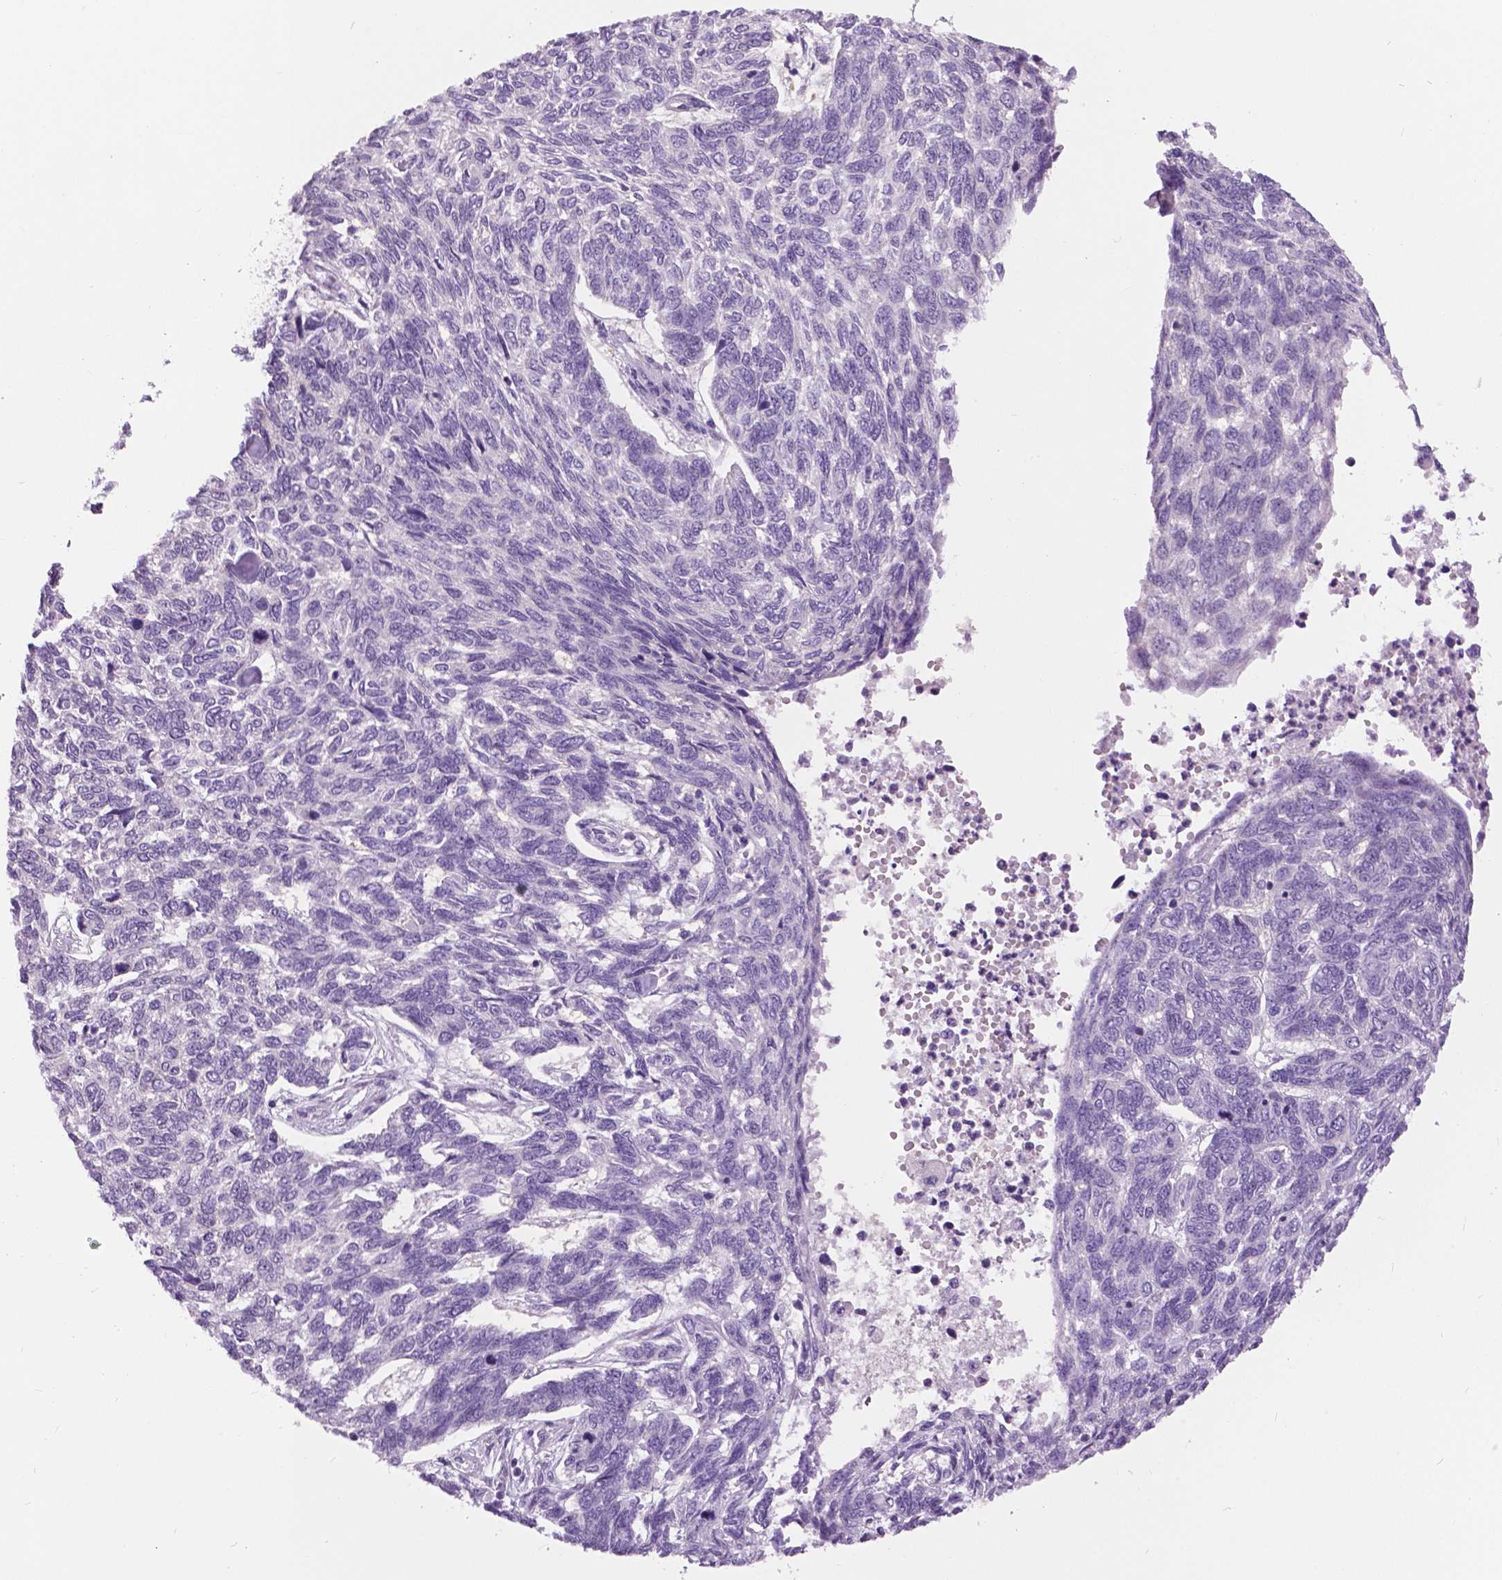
{"staining": {"intensity": "negative", "quantity": "none", "location": "none"}, "tissue": "skin cancer", "cell_type": "Tumor cells", "image_type": "cancer", "snomed": [{"axis": "morphology", "description": "Basal cell carcinoma"}, {"axis": "topography", "description": "Skin"}], "caption": "The immunohistochemistry (IHC) photomicrograph has no significant staining in tumor cells of skin cancer (basal cell carcinoma) tissue.", "gene": "TP53TG5", "patient": {"sex": "female", "age": 65}}